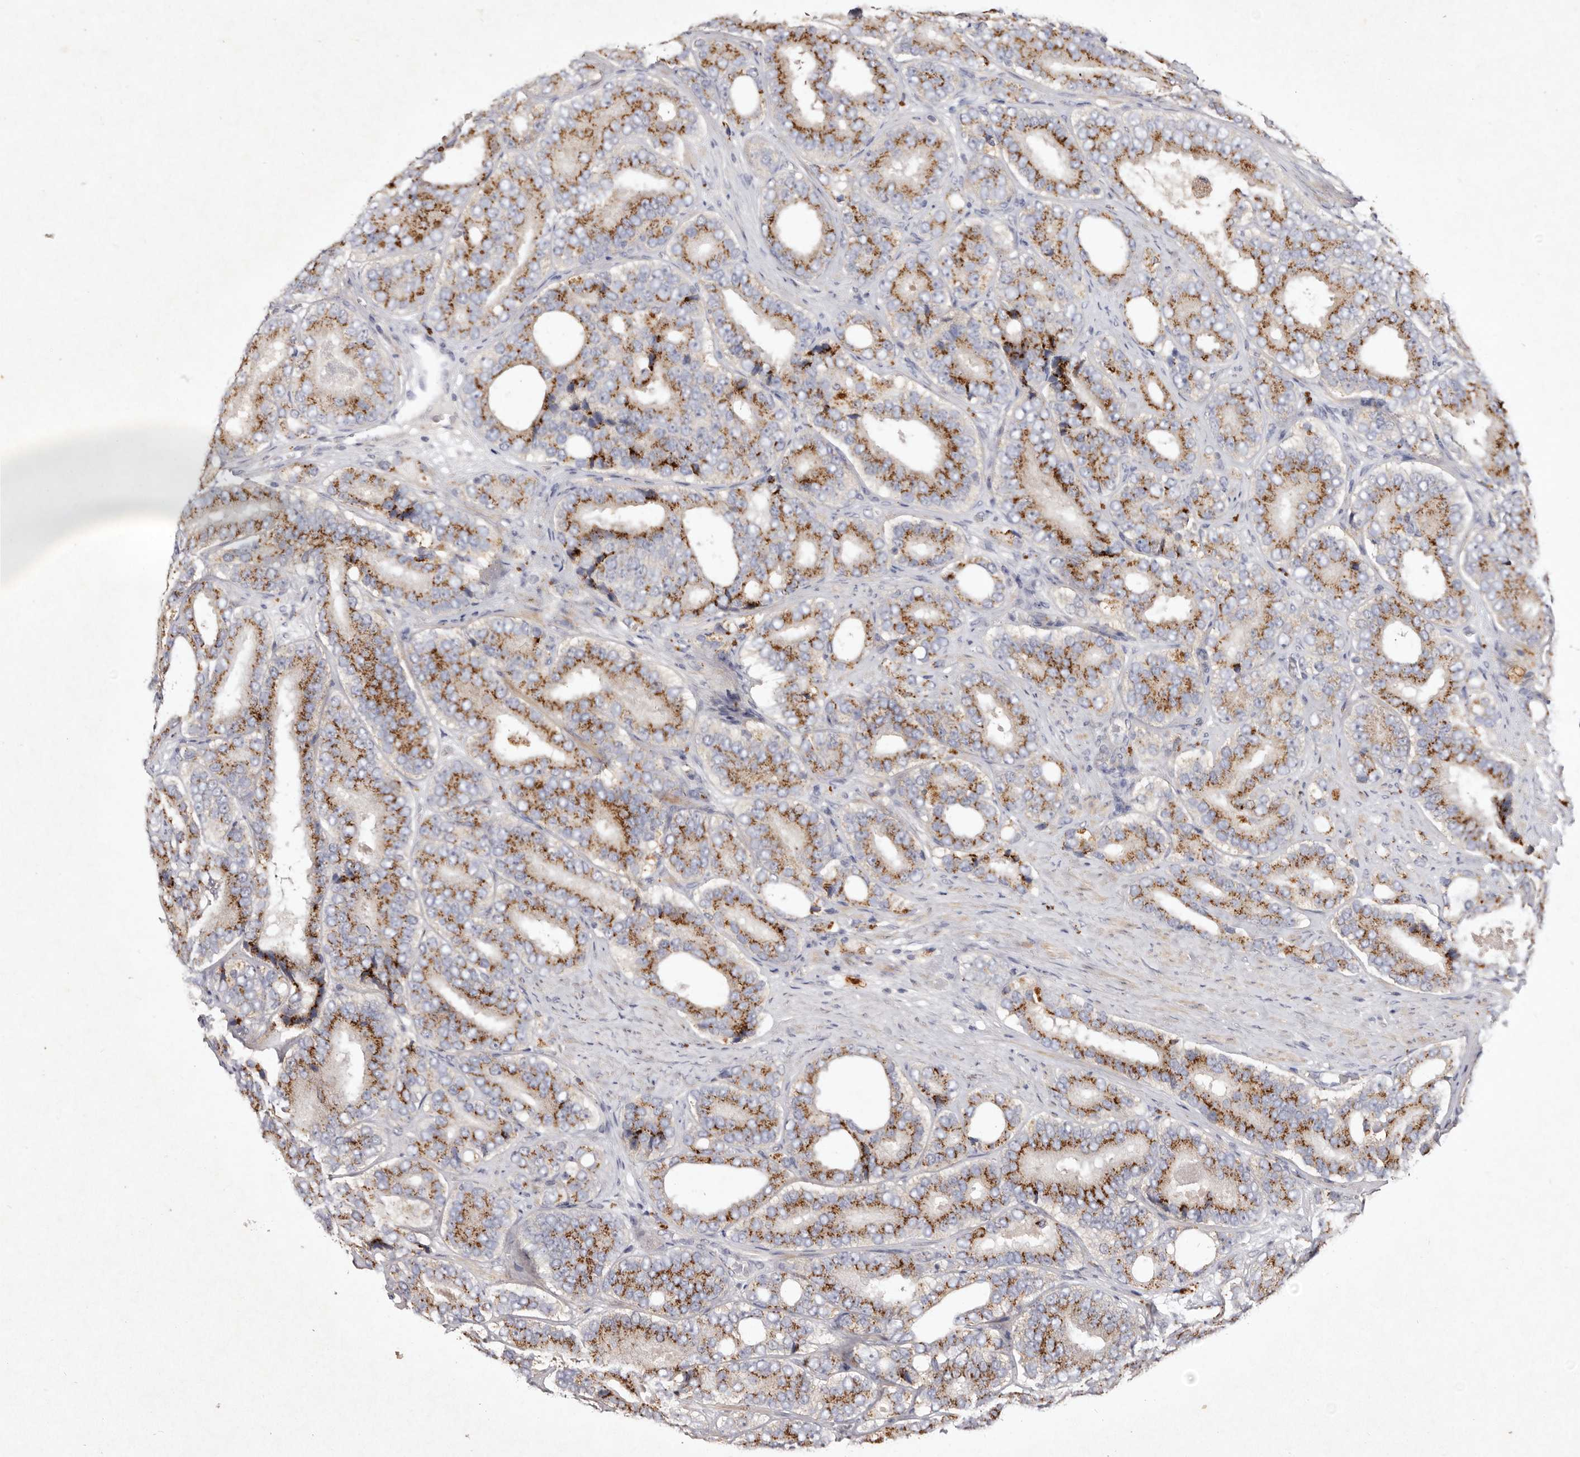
{"staining": {"intensity": "moderate", "quantity": ">75%", "location": "cytoplasmic/membranous"}, "tissue": "prostate cancer", "cell_type": "Tumor cells", "image_type": "cancer", "snomed": [{"axis": "morphology", "description": "Adenocarcinoma, High grade"}, {"axis": "topography", "description": "Prostate"}], "caption": "This is an image of immunohistochemistry staining of prostate cancer, which shows moderate positivity in the cytoplasmic/membranous of tumor cells.", "gene": "USP24", "patient": {"sex": "male", "age": 56}}